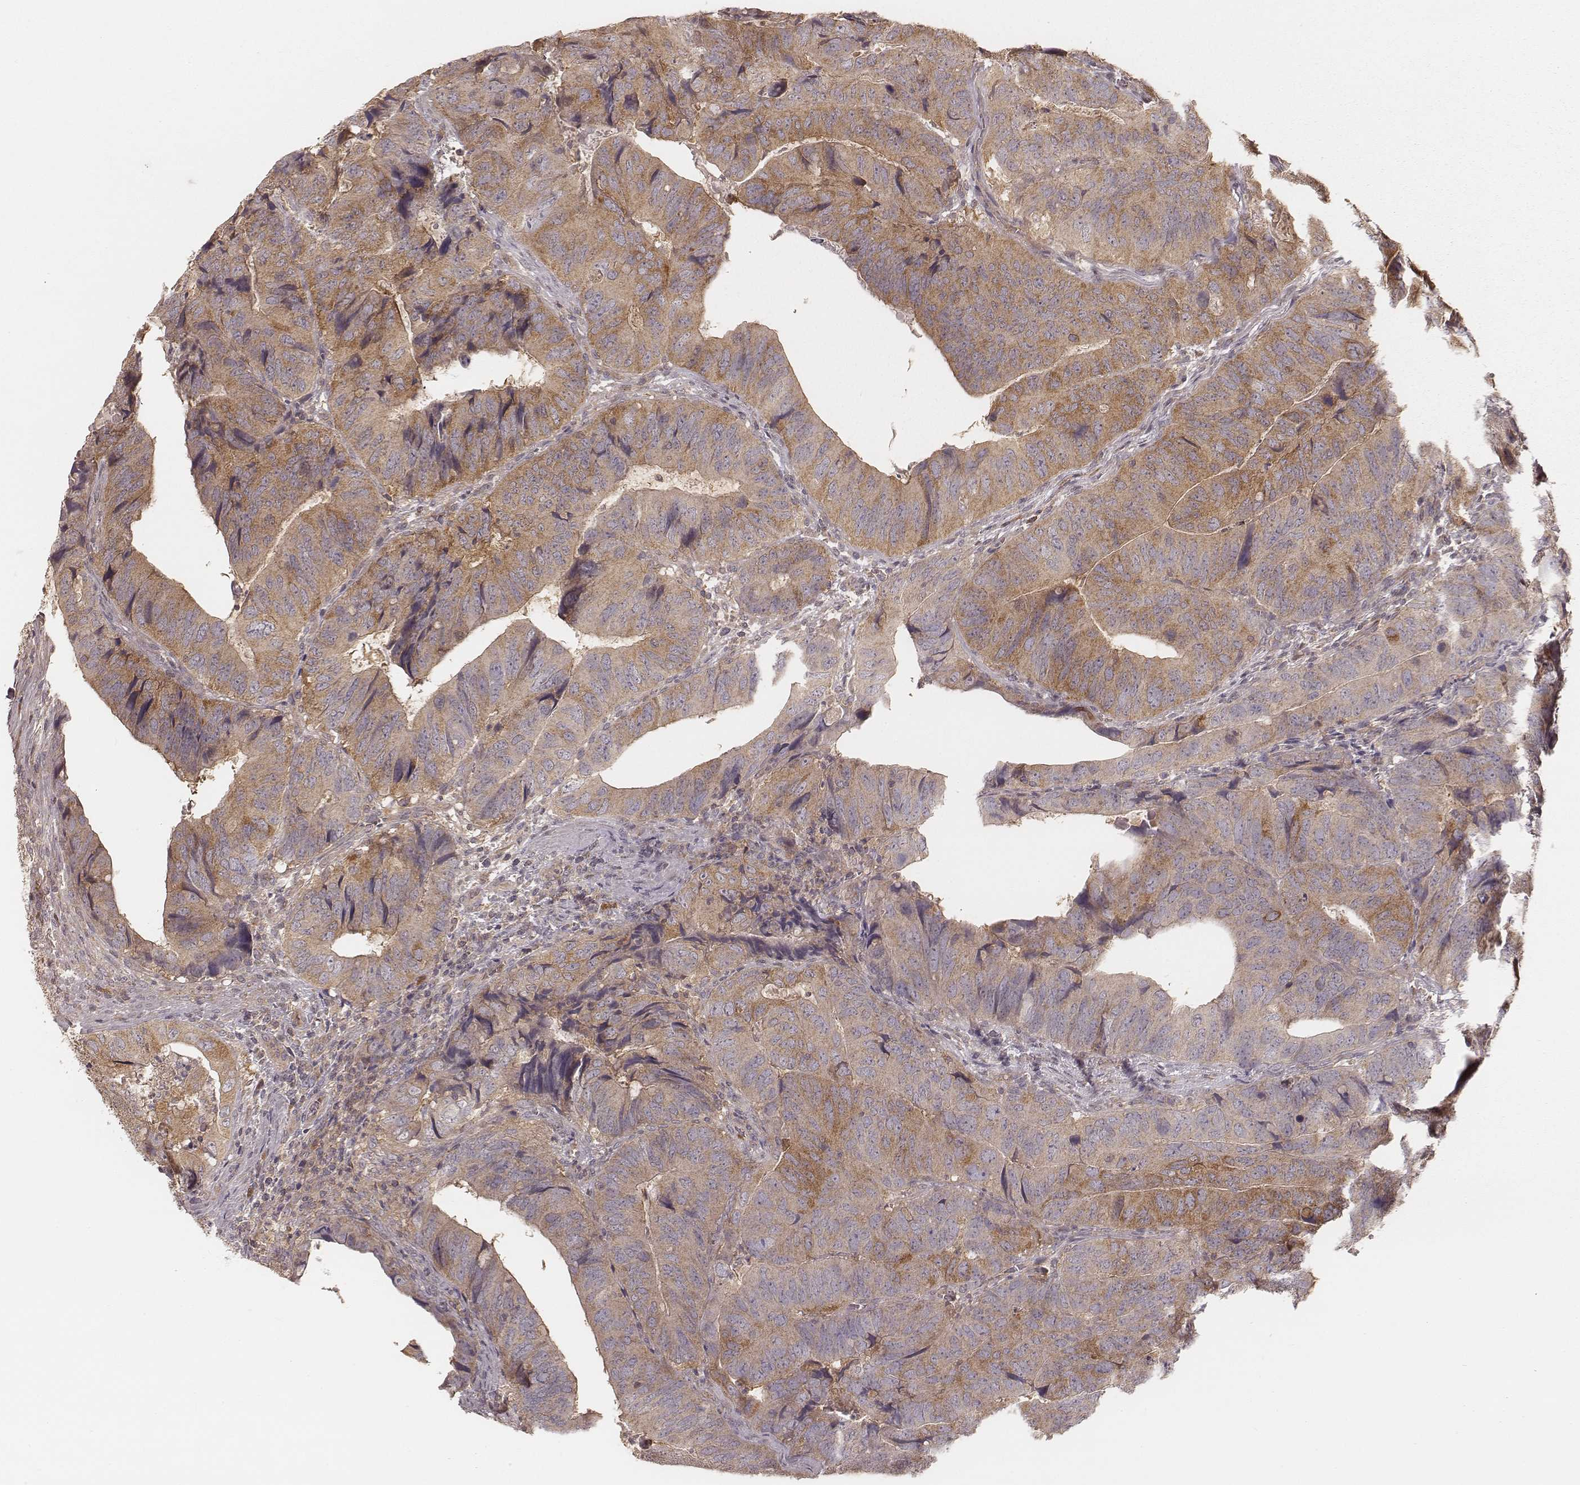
{"staining": {"intensity": "weak", "quantity": ">75%", "location": "cytoplasmic/membranous"}, "tissue": "colorectal cancer", "cell_type": "Tumor cells", "image_type": "cancer", "snomed": [{"axis": "morphology", "description": "Adenocarcinoma, NOS"}, {"axis": "topography", "description": "Colon"}], "caption": "Protein expression analysis of colorectal cancer (adenocarcinoma) reveals weak cytoplasmic/membranous expression in about >75% of tumor cells.", "gene": "CARS1", "patient": {"sex": "male", "age": 79}}